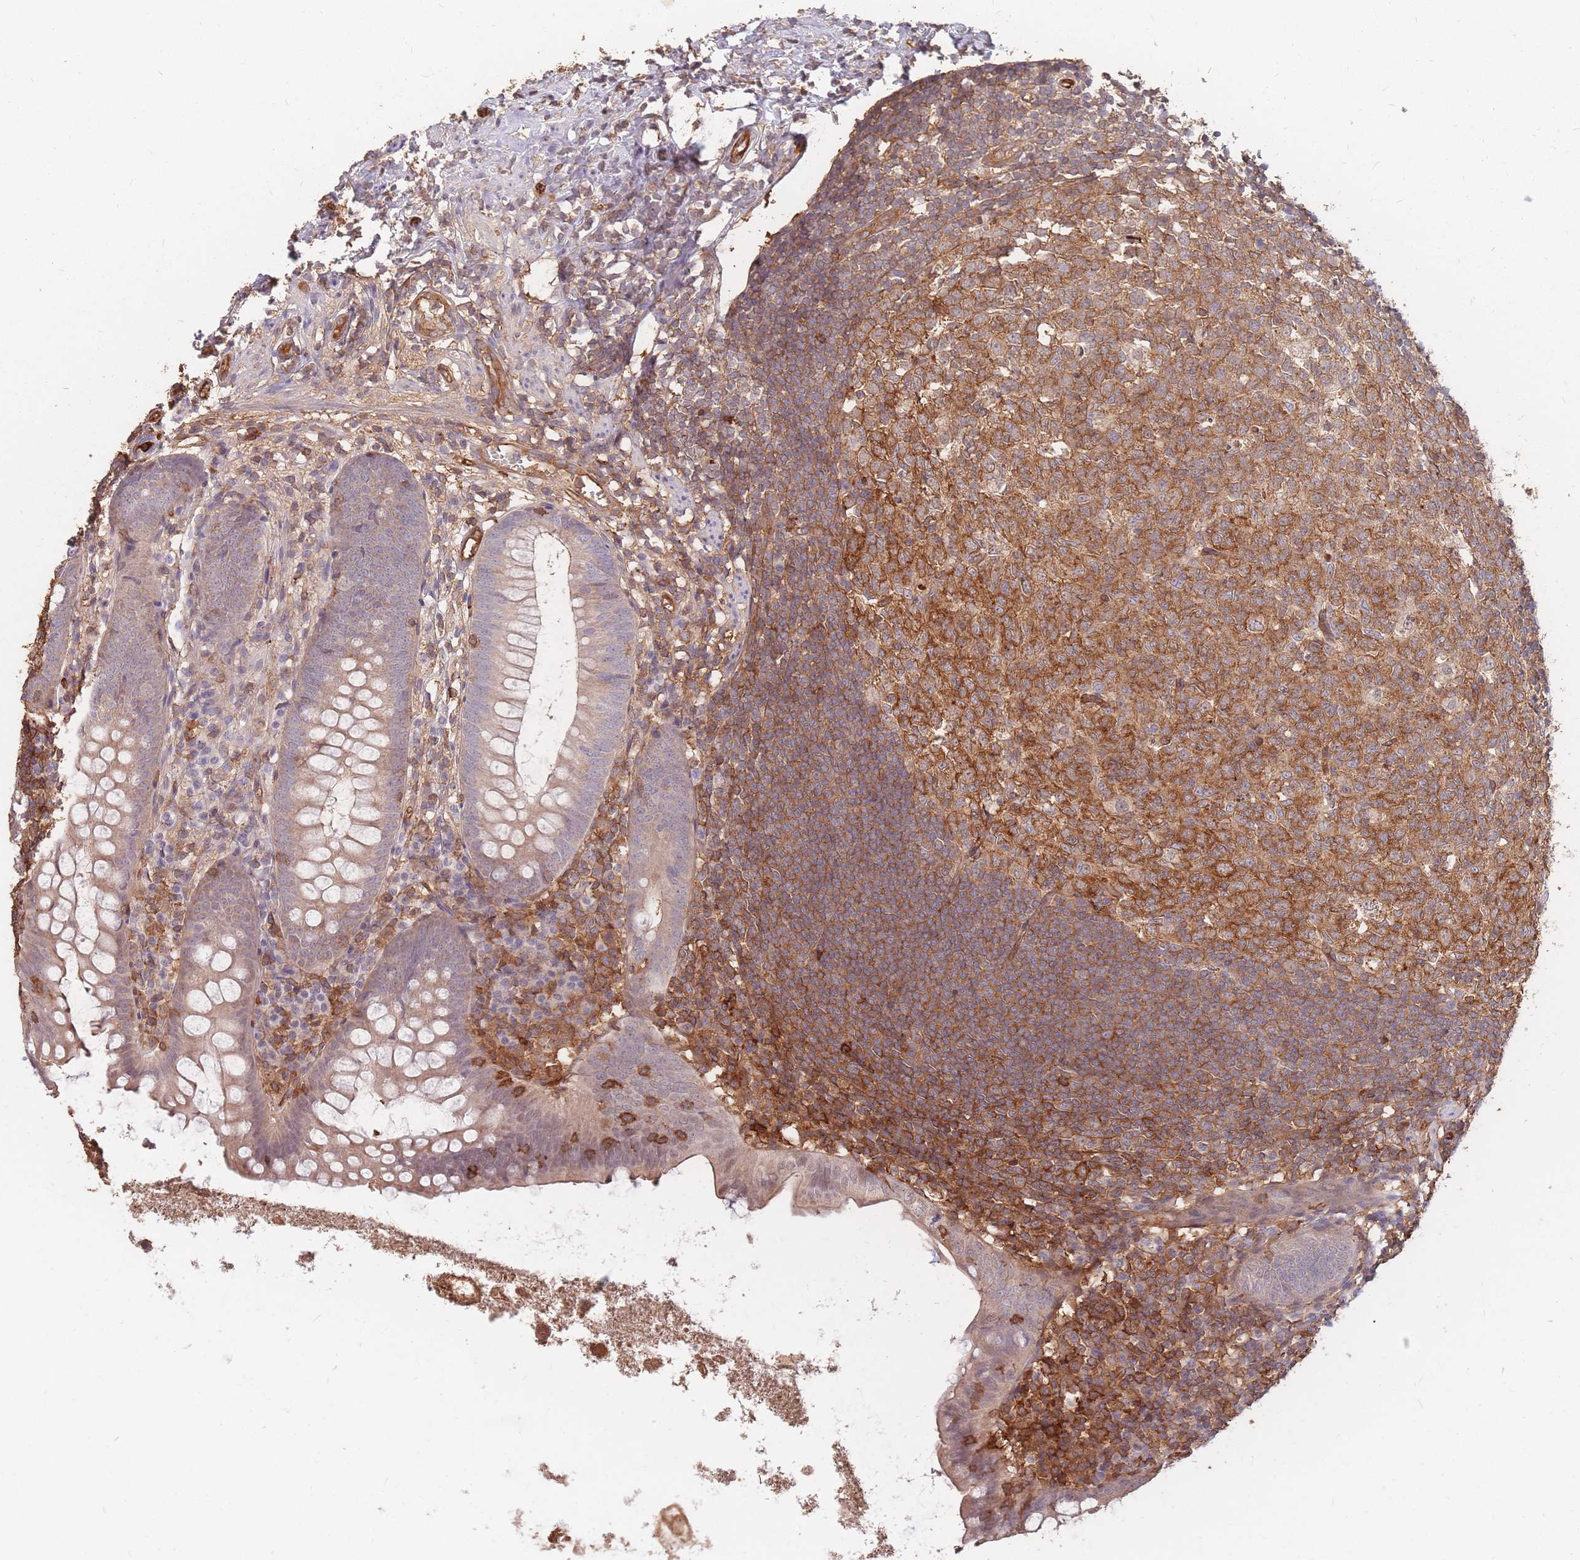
{"staining": {"intensity": "weak", "quantity": "<25%", "location": "cytoplasmic/membranous"}, "tissue": "appendix", "cell_type": "Glandular cells", "image_type": "normal", "snomed": [{"axis": "morphology", "description": "Normal tissue, NOS"}, {"axis": "topography", "description": "Appendix"}], "caption": "Immunohistochemistry histopathology image of unremarkable appendix: human appendix stained with DAB (3,3'-diaminobenzidine) displays no significant protein positivity in glandular cells.", "gene": "PLS3", "patient": {"sex": "female", "age": 51}}